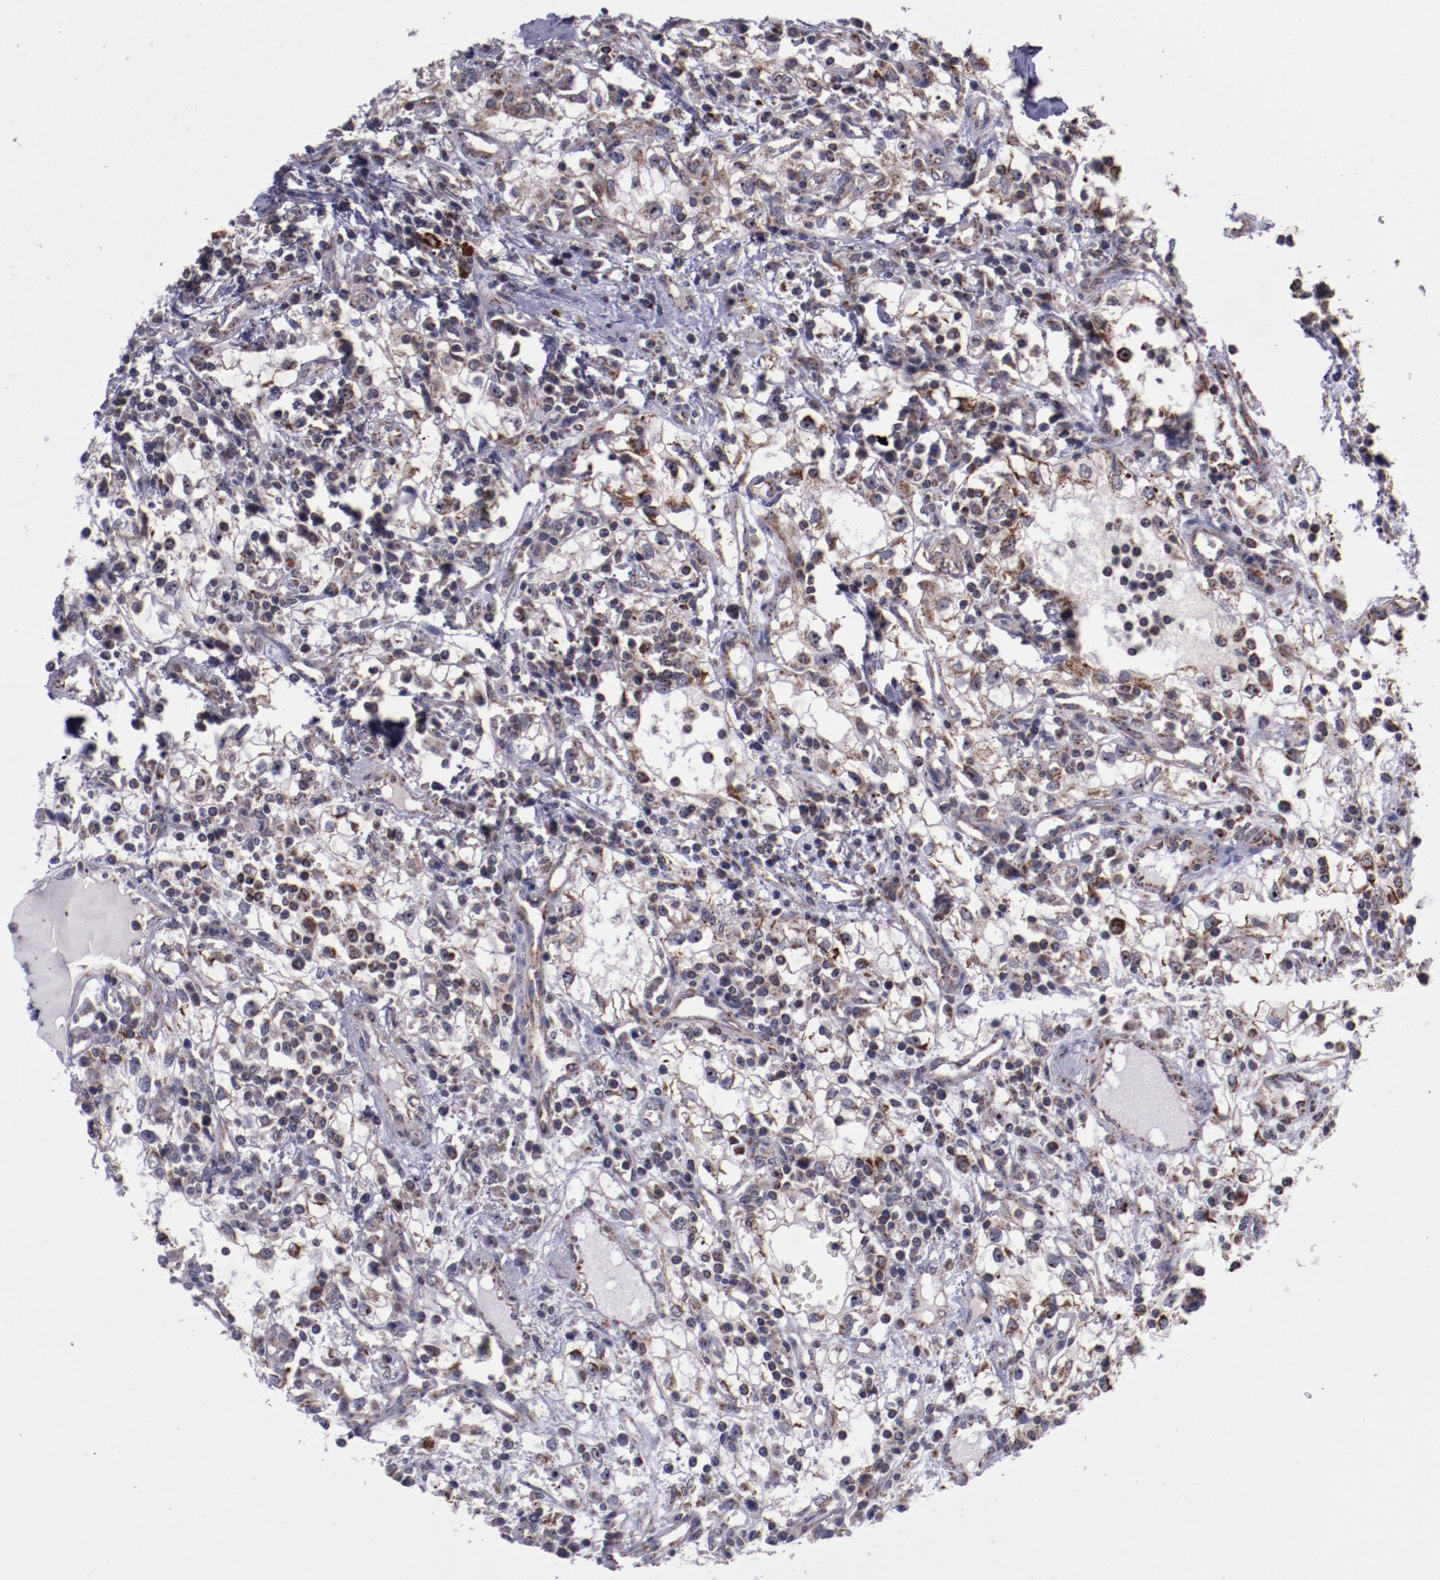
{"staining": {"intensity": "moderate", "quantity": "25%-75%", "location": "cytoplasmic/membranous"}, "tissue": "renal cancer", "cell_type": "Tumor cells", "image_type": "cancer", "snomed": [{"axis": "morphology", "description": "Adenocarcinoma, NOS"}, {"axis": "topography", "description": "Kidney"}], "caption": "Human adenocarcinoma (renal) stained with a protein marker demonstrates moderate staining in tumor cells.", "gene": "LONP1", "patient": {"sex": "male", "age": 82}}